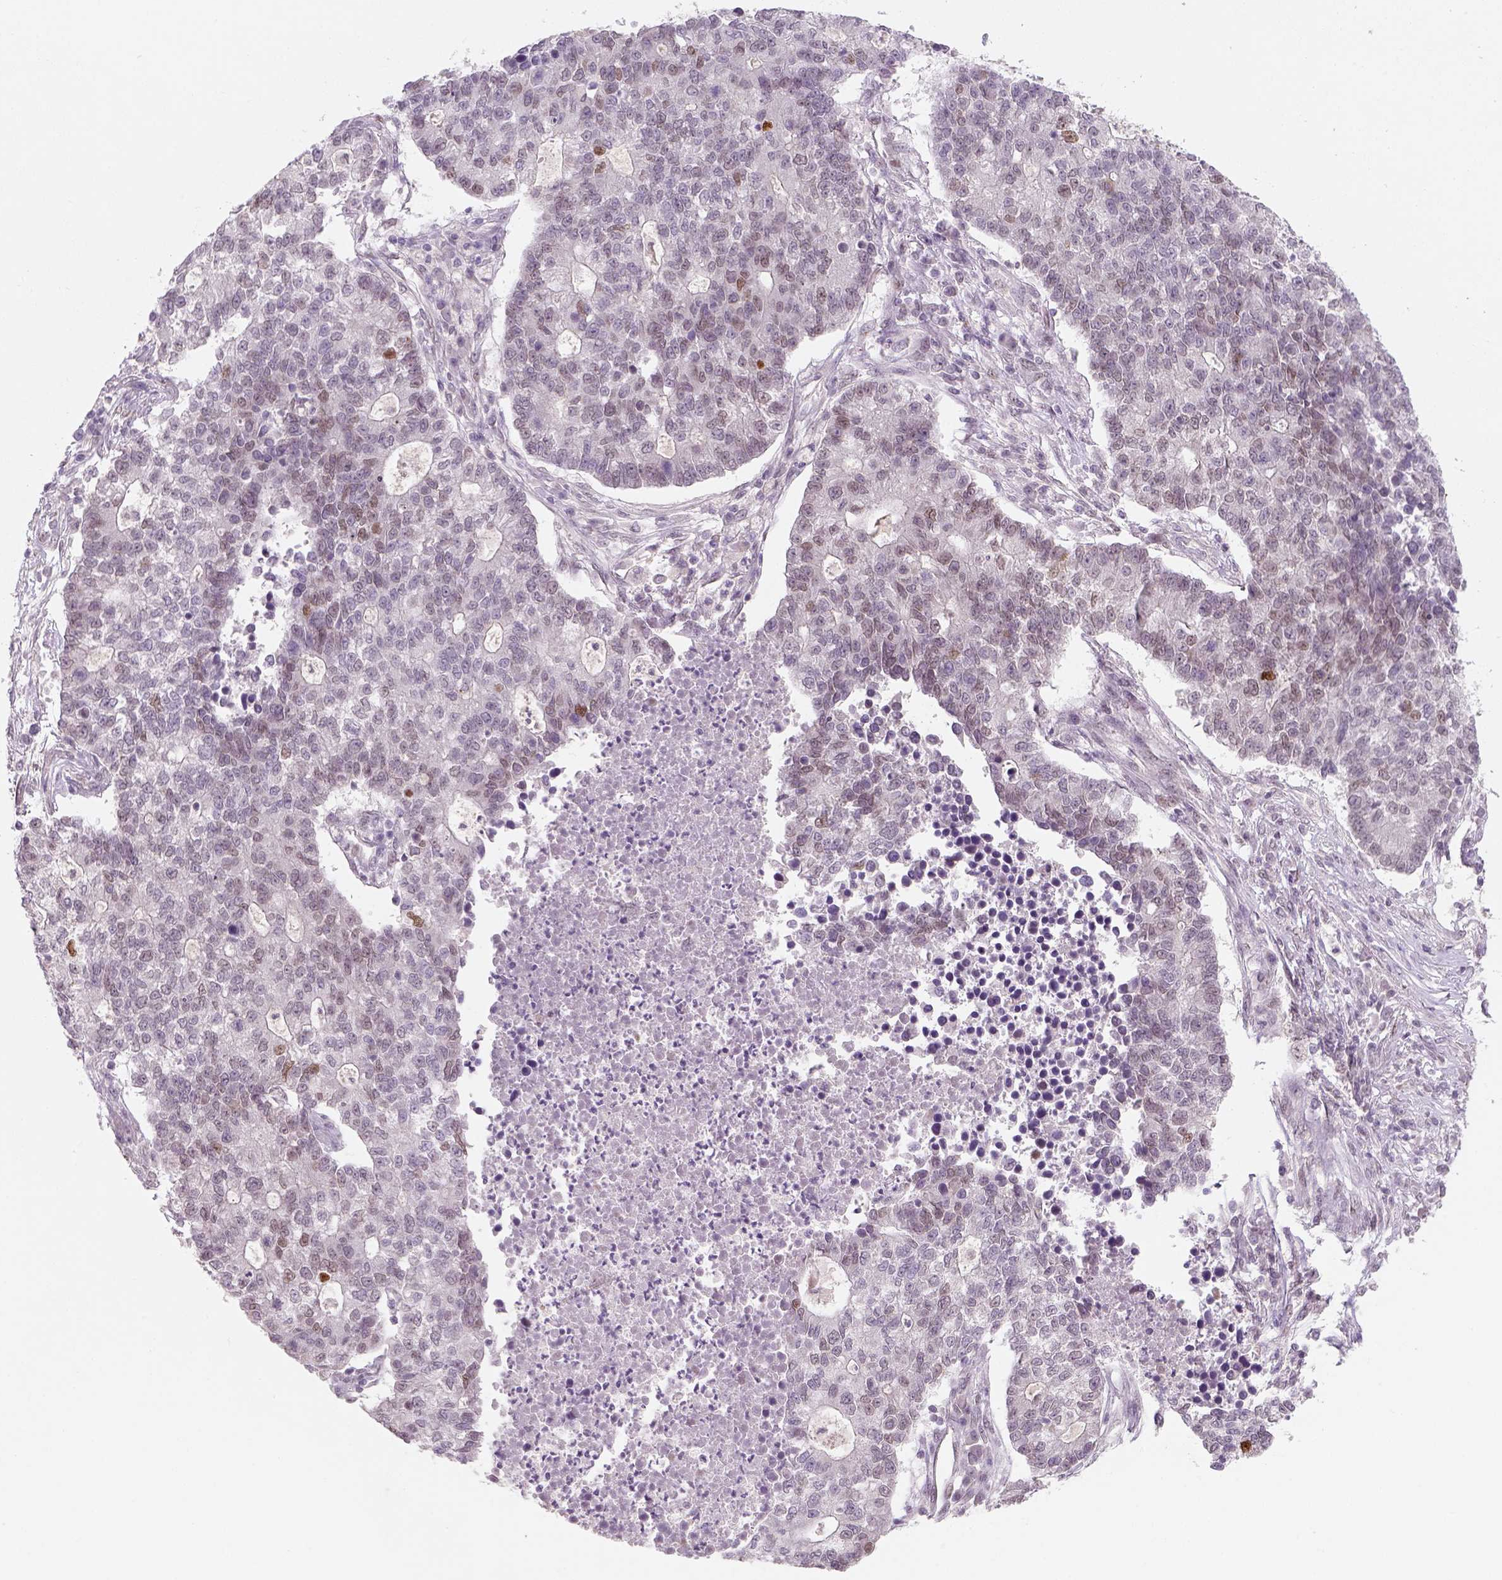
{"staining": {"intensity": "moderate", "quantity": "<25%", "location": "nuclear"}, "tissue": "lung cancer", "cell_type": "Tumor cells", "image_type": "cancer", "snomed": [{"axis": "morphology", "description": "Adenocarcinoma, NOS"}, {"axis": "topography", "description": "Lung"}], "caption": "Lung cancer (adenocarcinoma) stained for a protein displays moderate nuclear positivity in tumor cells. (IHC, brightfield microscopy, high magnification).", "gene": "TP53", "patient": {"sex": "male", "age": 57}}